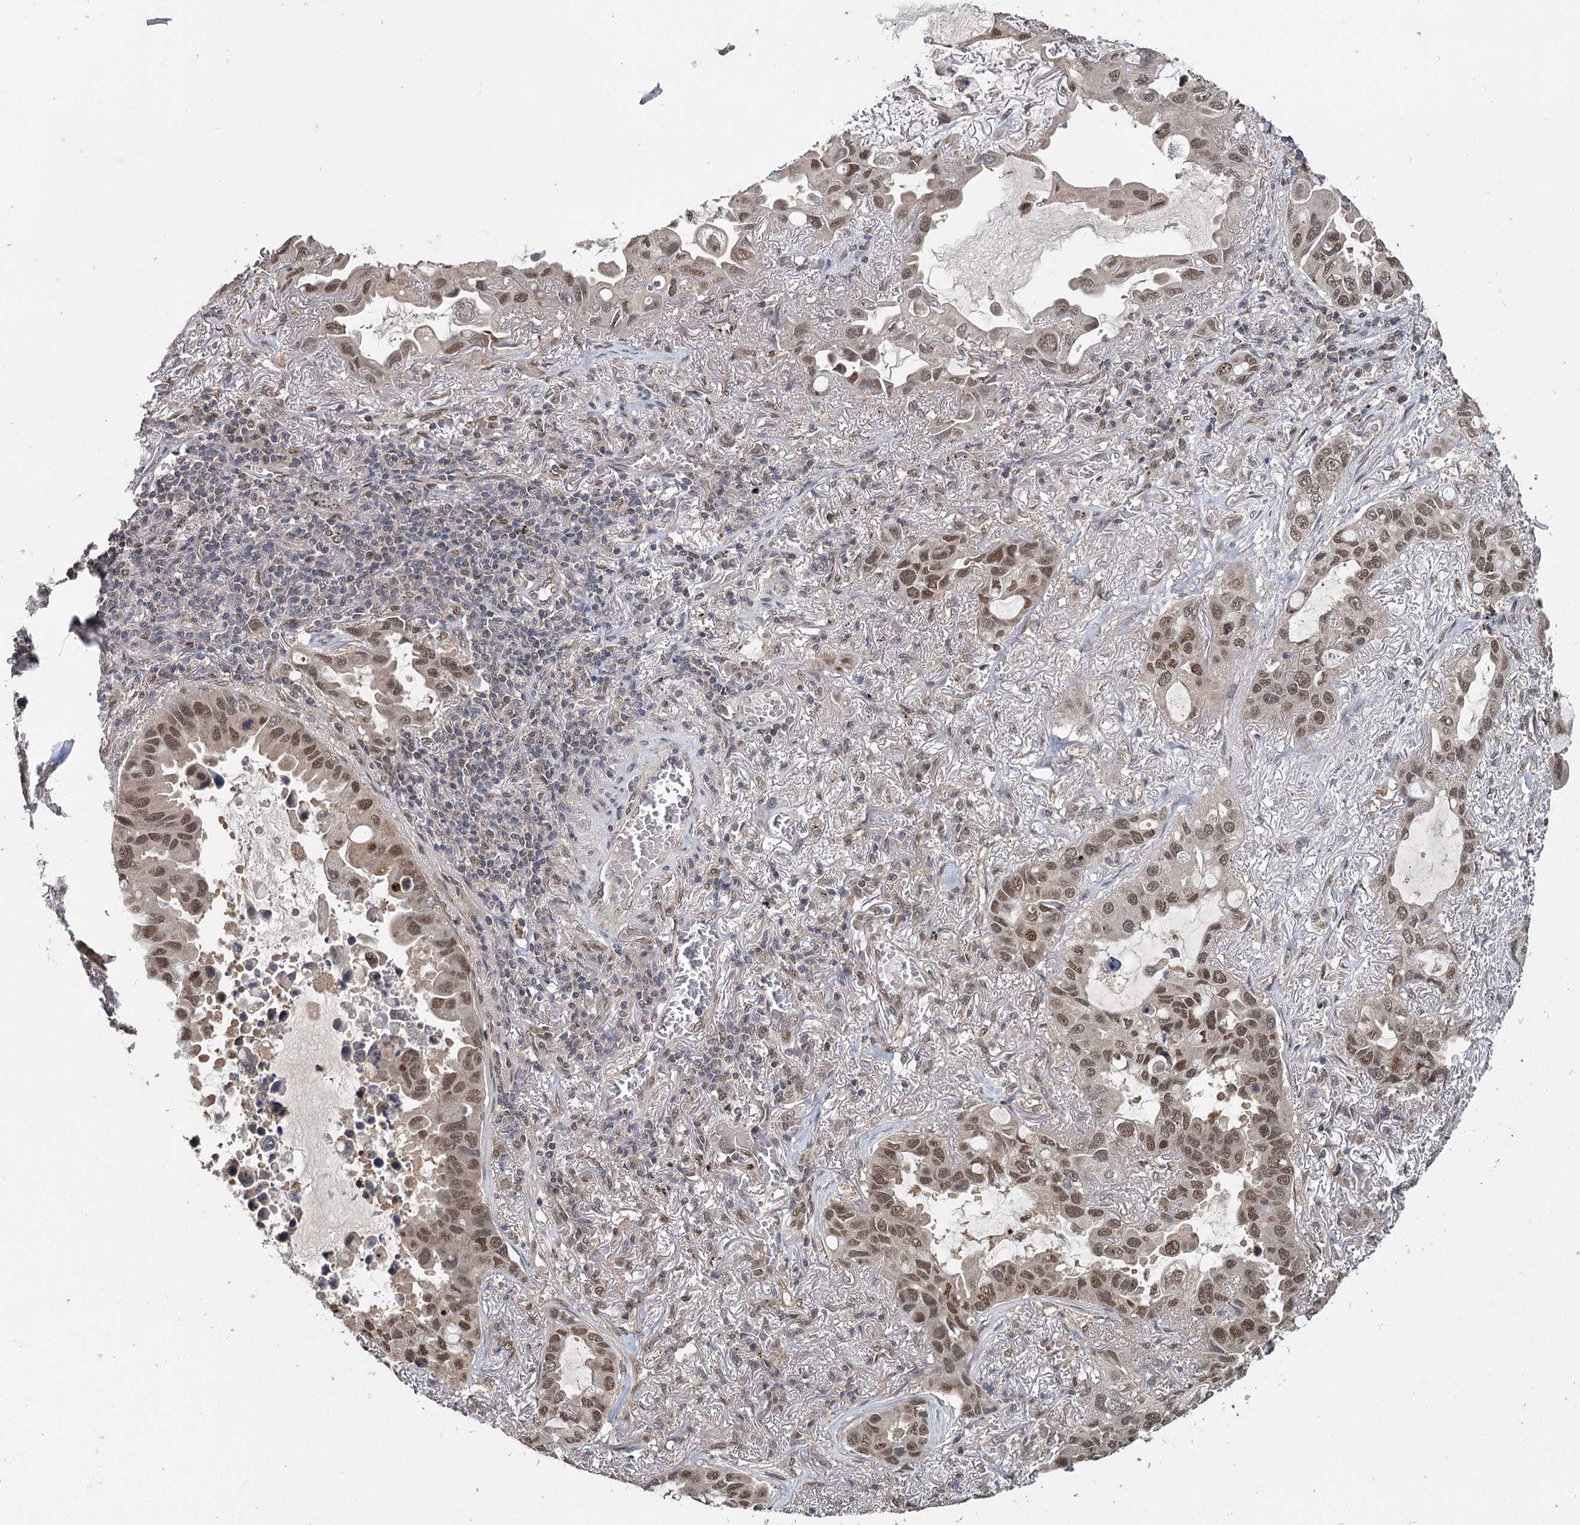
{"staining": {"intensity": "moderate", "quantity": ">75%", "location": "nuclear"}, "tissue": "lung cancer", "cell_type": "Tumor cells", "image_type": "cancer", "snomed": [{"axis": "morphology", "description": "Adenocarcinoma, NOS"}, {"axis": "topography", "description": "Lung"}], "caption": "Lung cancer (adenocarcinoma) stained with IHC displays moderate nuclear staining in about >75% of tumor cells.", "gene": "MYG1", "patient": {"sex": "male", "age": 64}}